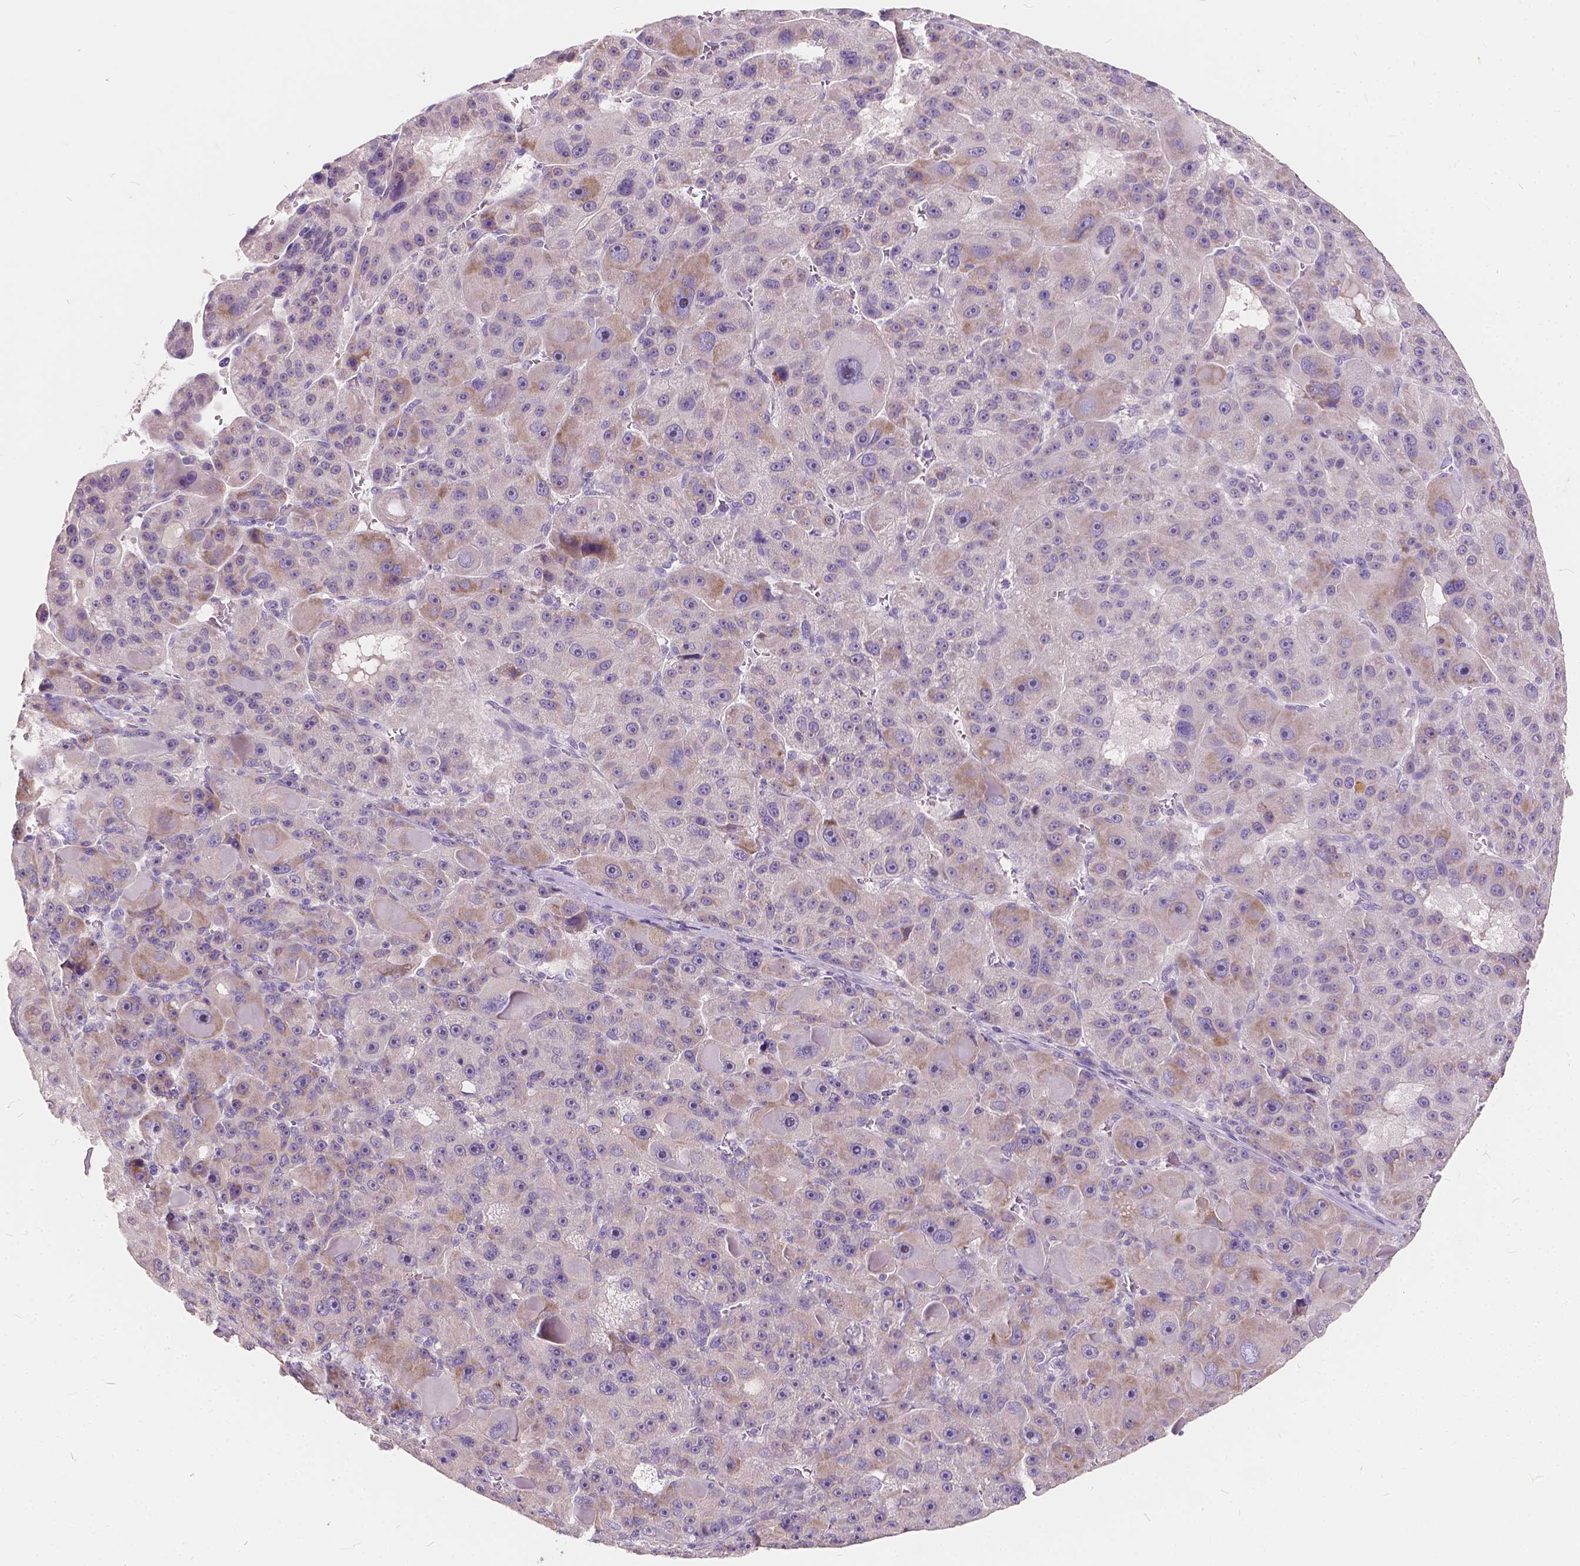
{"staining": {"intensity": "weak", "quantity": "<25%", "location": "cytoplasmic/membranous"}, "tissue": "liver cancer", "cell_type": "Tumor cells", "image_type": "cancer", "snomed": [{"axis": "morphology", "description": "Carcinoma, Hepatocellular, NOS"}, {"axis": "topography", "description": "Liver"}], "caption": "An immunohistochemistry image of liver cancer (hepatocellular carcinoma) is shown. There is no staining in tumor cells of liver cancer (hepatocellular carcinoma).", "gene": "SLC7A8", "patient": {"sex": "male", "age": 76}}